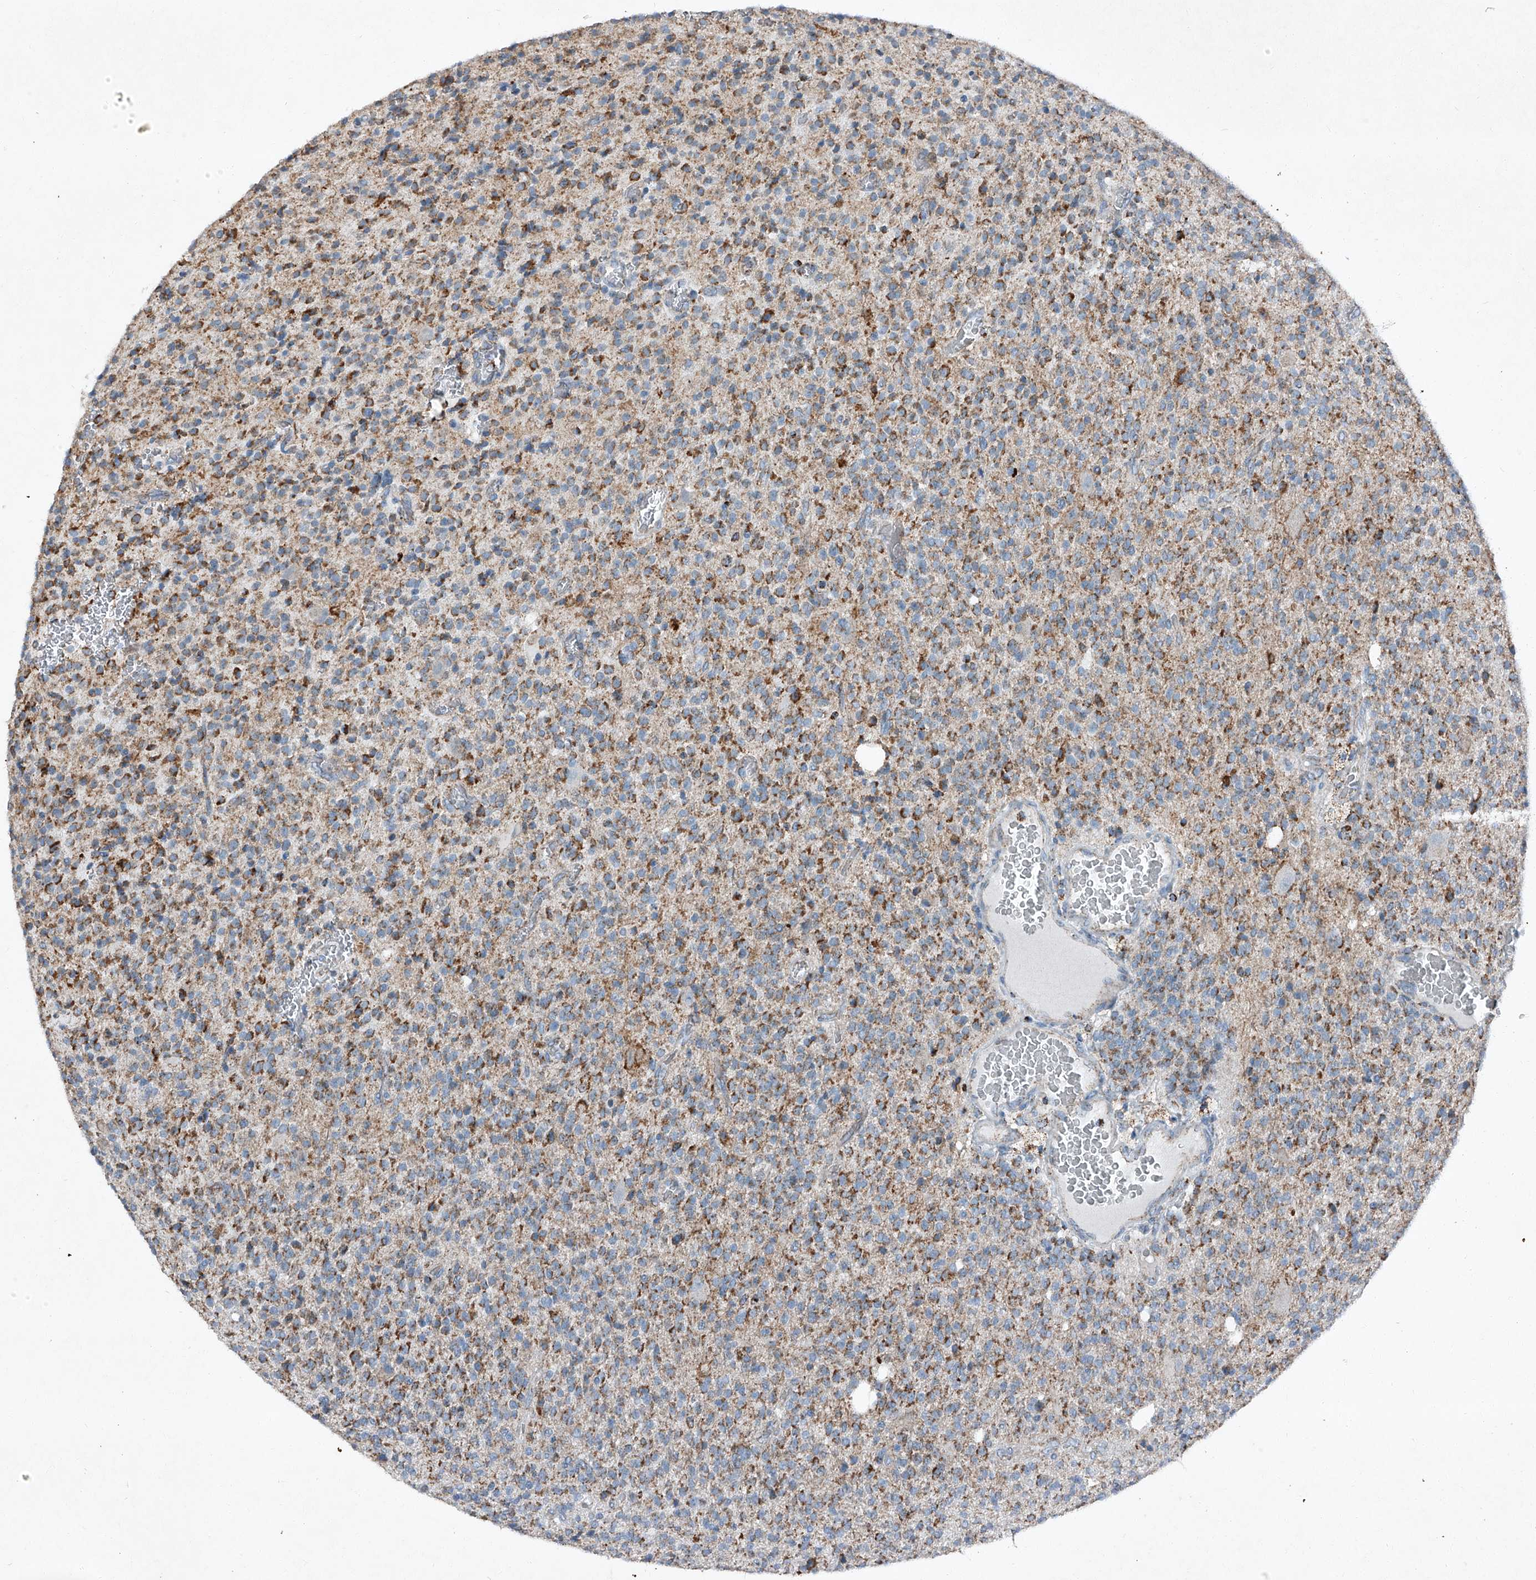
{"staining": {"intensity": "moderate", "quantity": "25%-75%", "location": "cytoplasmic/membranous"}, "tissue": "glioma", "cell_type": "Tumor cells", "image_type": "cancer", "snomed": [{"axis": "morphology", "description": "Glioma, malignant, High grade"}, {"axis": "topography", "description": "Brain"}], "caption": "About 25%-75% of tumor cells in human malignant high-grade glioma show moderate cytoplasmic/membranous protein staining as visualized by brown immunohistochemical staining.", "gene": "CHRNA7", "patient": {"sex": "male", "age": 34}}